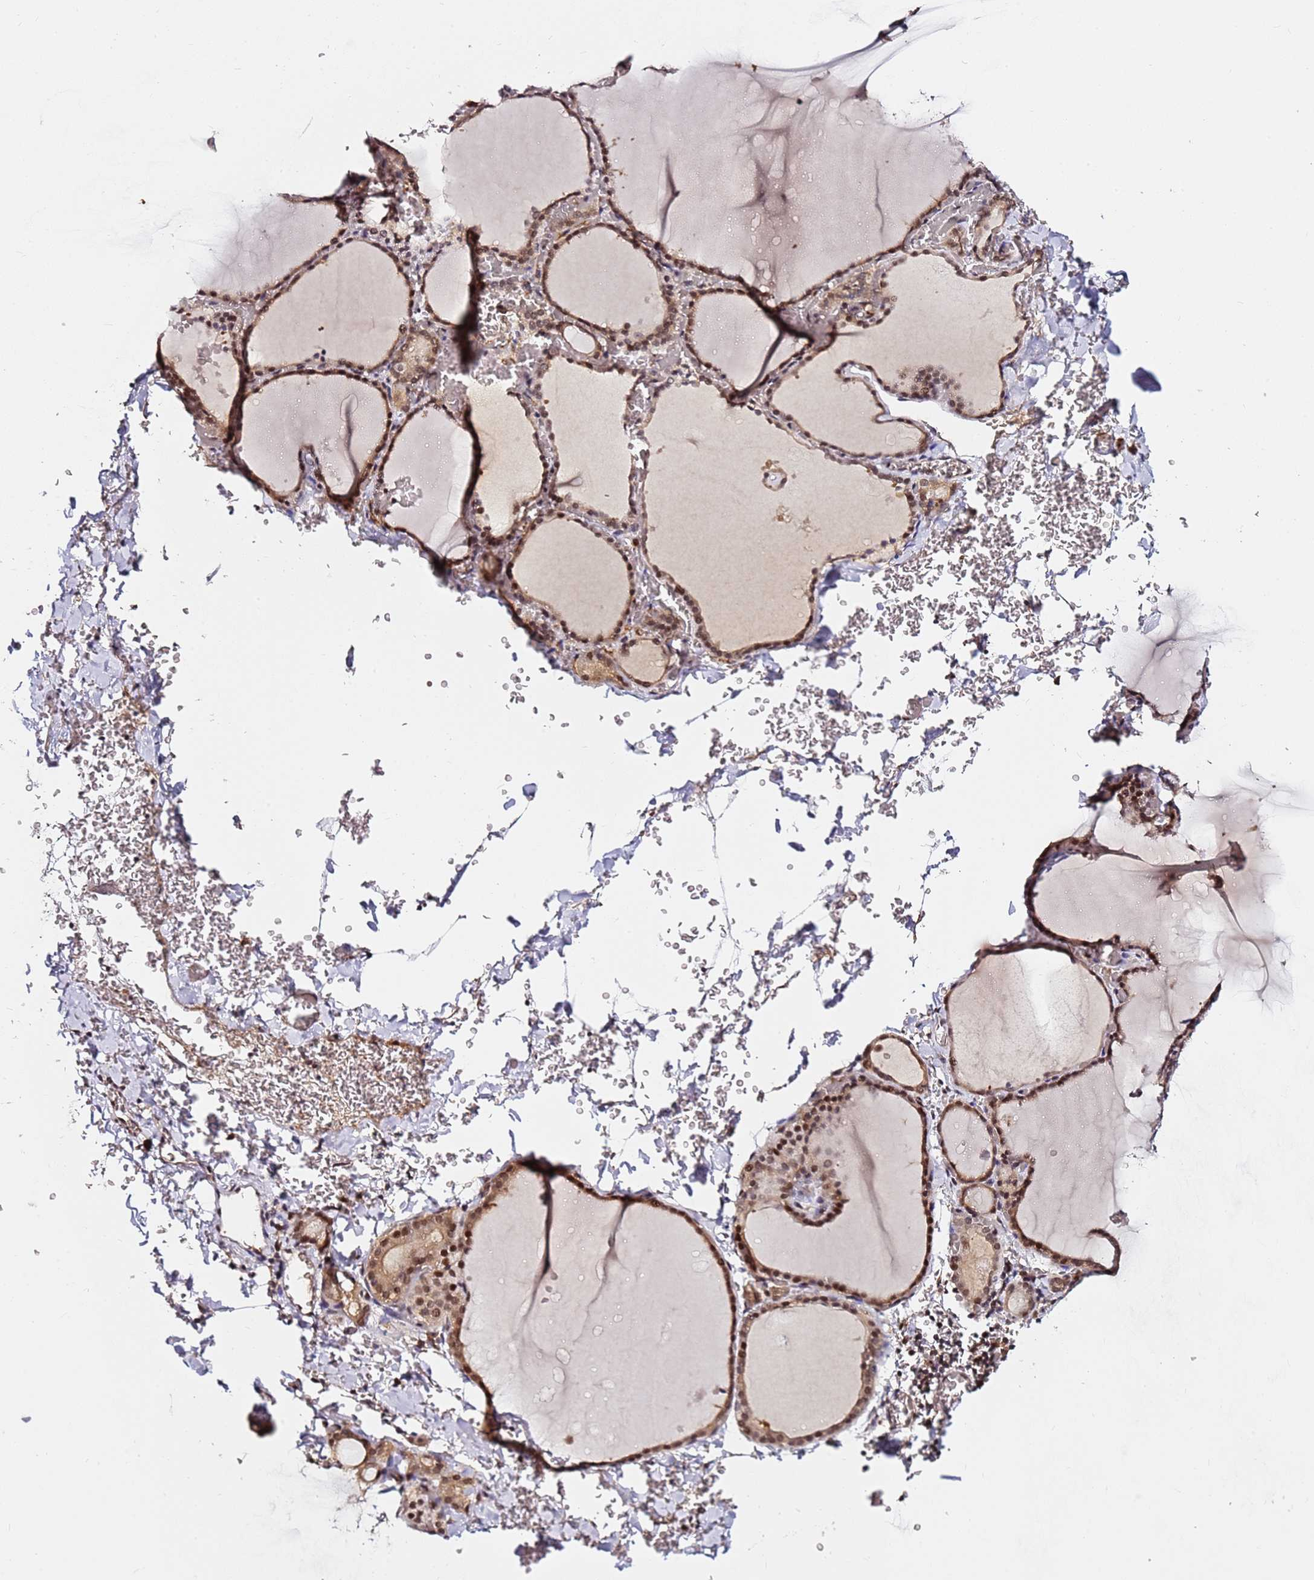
{"staining": {"intensity": "moderate", "quantity": ">75%", "location": "cytoplasmic/membranous,nuclear"}, "tissue": "thyroid gland", "cell_type": "Glandular cells", "image_type": "normal", "snomed": [{"axis": "morphology", "description": "Normal tissue, NOS"}, {"axis": "topography", "description": "Thyroid gland"}], "caption": "IHC staining of benign thyroid gland, which displays medium levels of moderate cytoplasmic/membranous,nuclear staining in approximately >75% of glandular cells indicating moderate cytoplasmic/membranous,nuclear protein expression. The staining was performed using DAB (3,3'-diaminobenzidine) (brown) for protein detection and nuclei were counterstained in hematoxylin (blue).", "gene": "RGS18", "patient": {"sex": "female", "age": 39}}